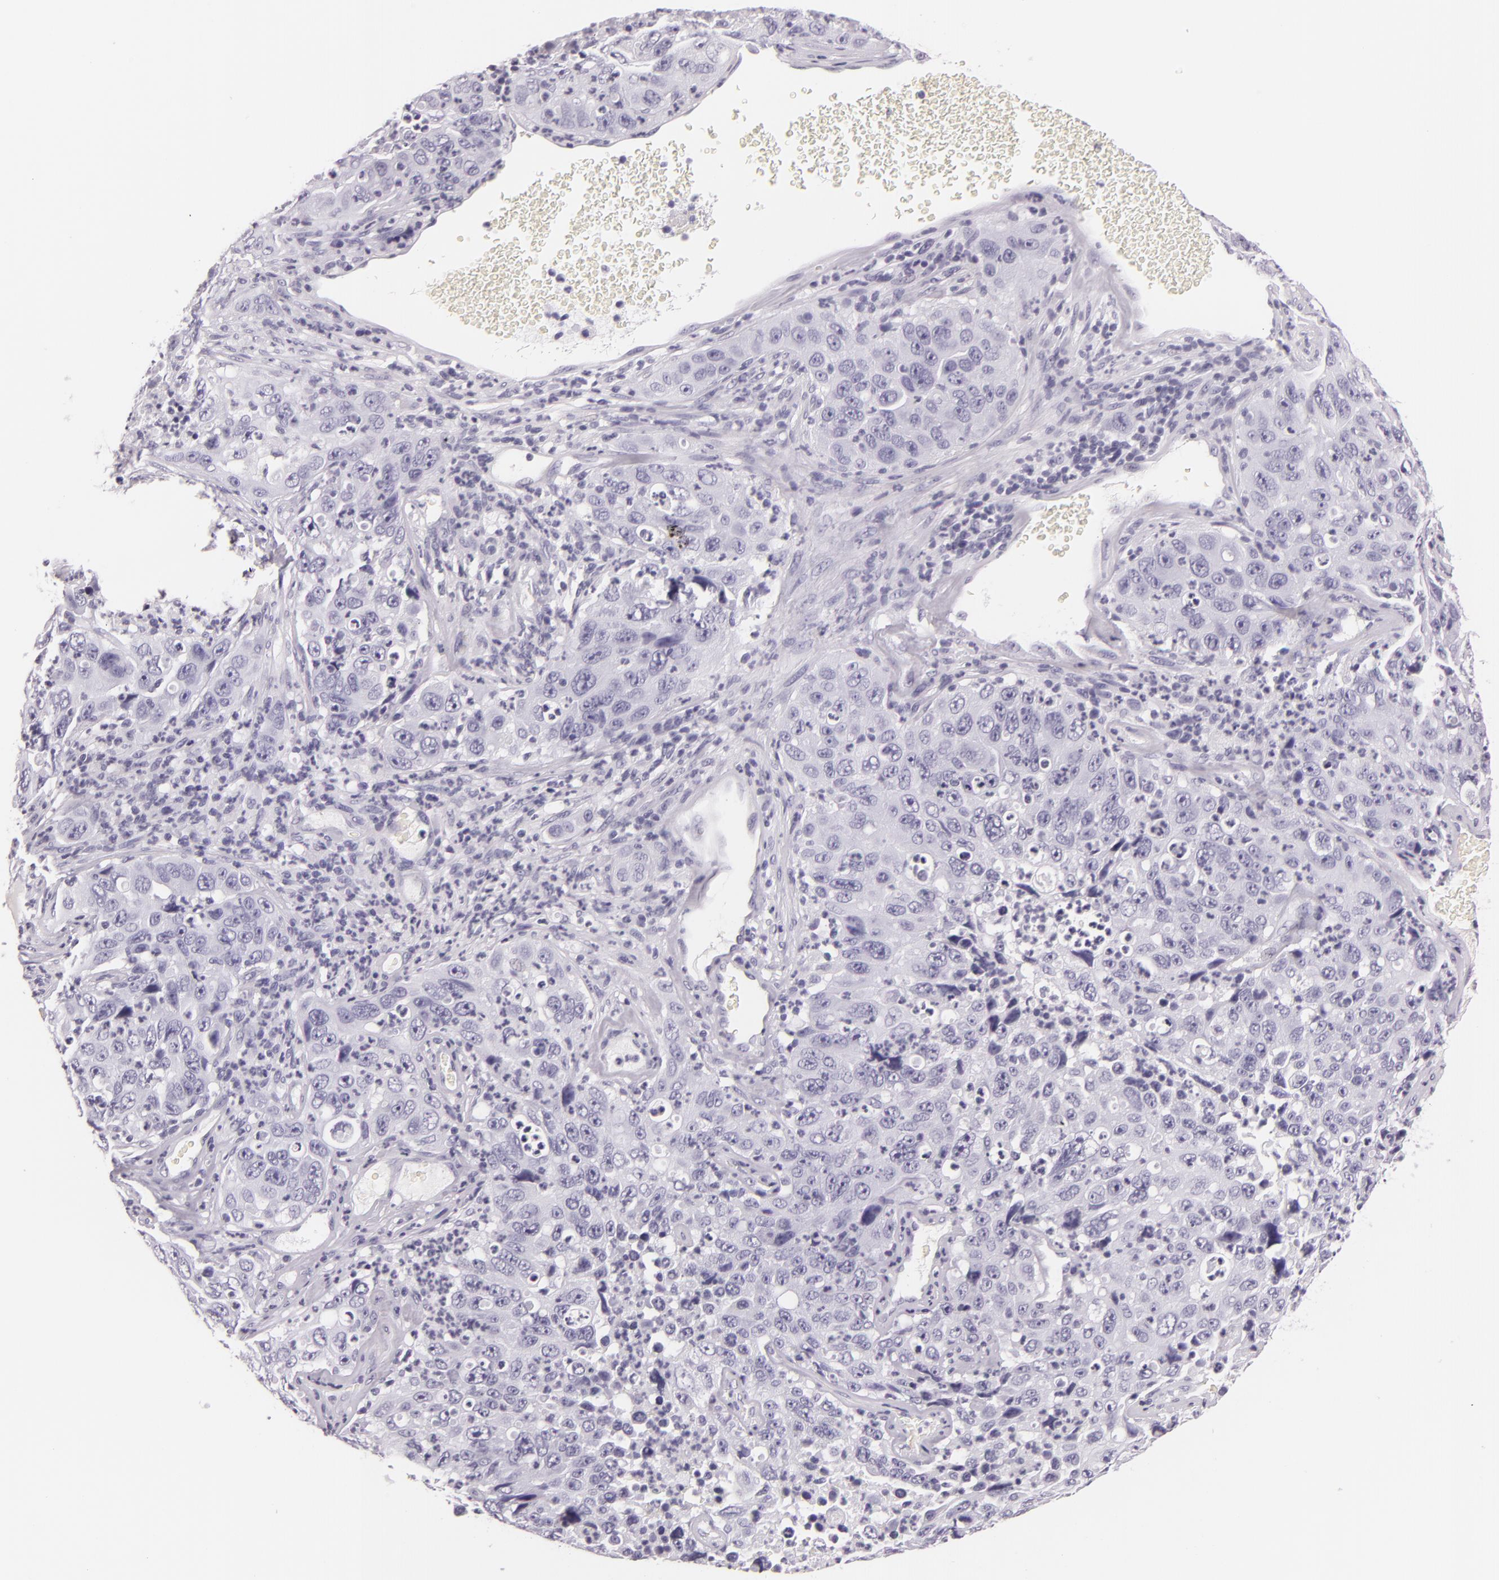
{"staining": {"intensity": "negative", "quantity": "none", "location": "none"}, "tissue": "lung cancer", "cell_type": "Tumor cells", "image_type": "cancer", "snomed": [{"axis": "morphology", "description": "Squamous cell carcinoma, NOS"}, {"axis": "topography", "description": "Lung"}], "caption": "IHC photomicrograph of human lung cancer stained for a protein (brown), which exhibits no positivity in tumor cells. (IHC, brightfield microscopy, high magnification).", "gene": "DLG4", "patient": {"sex": "male", "age": 64}}